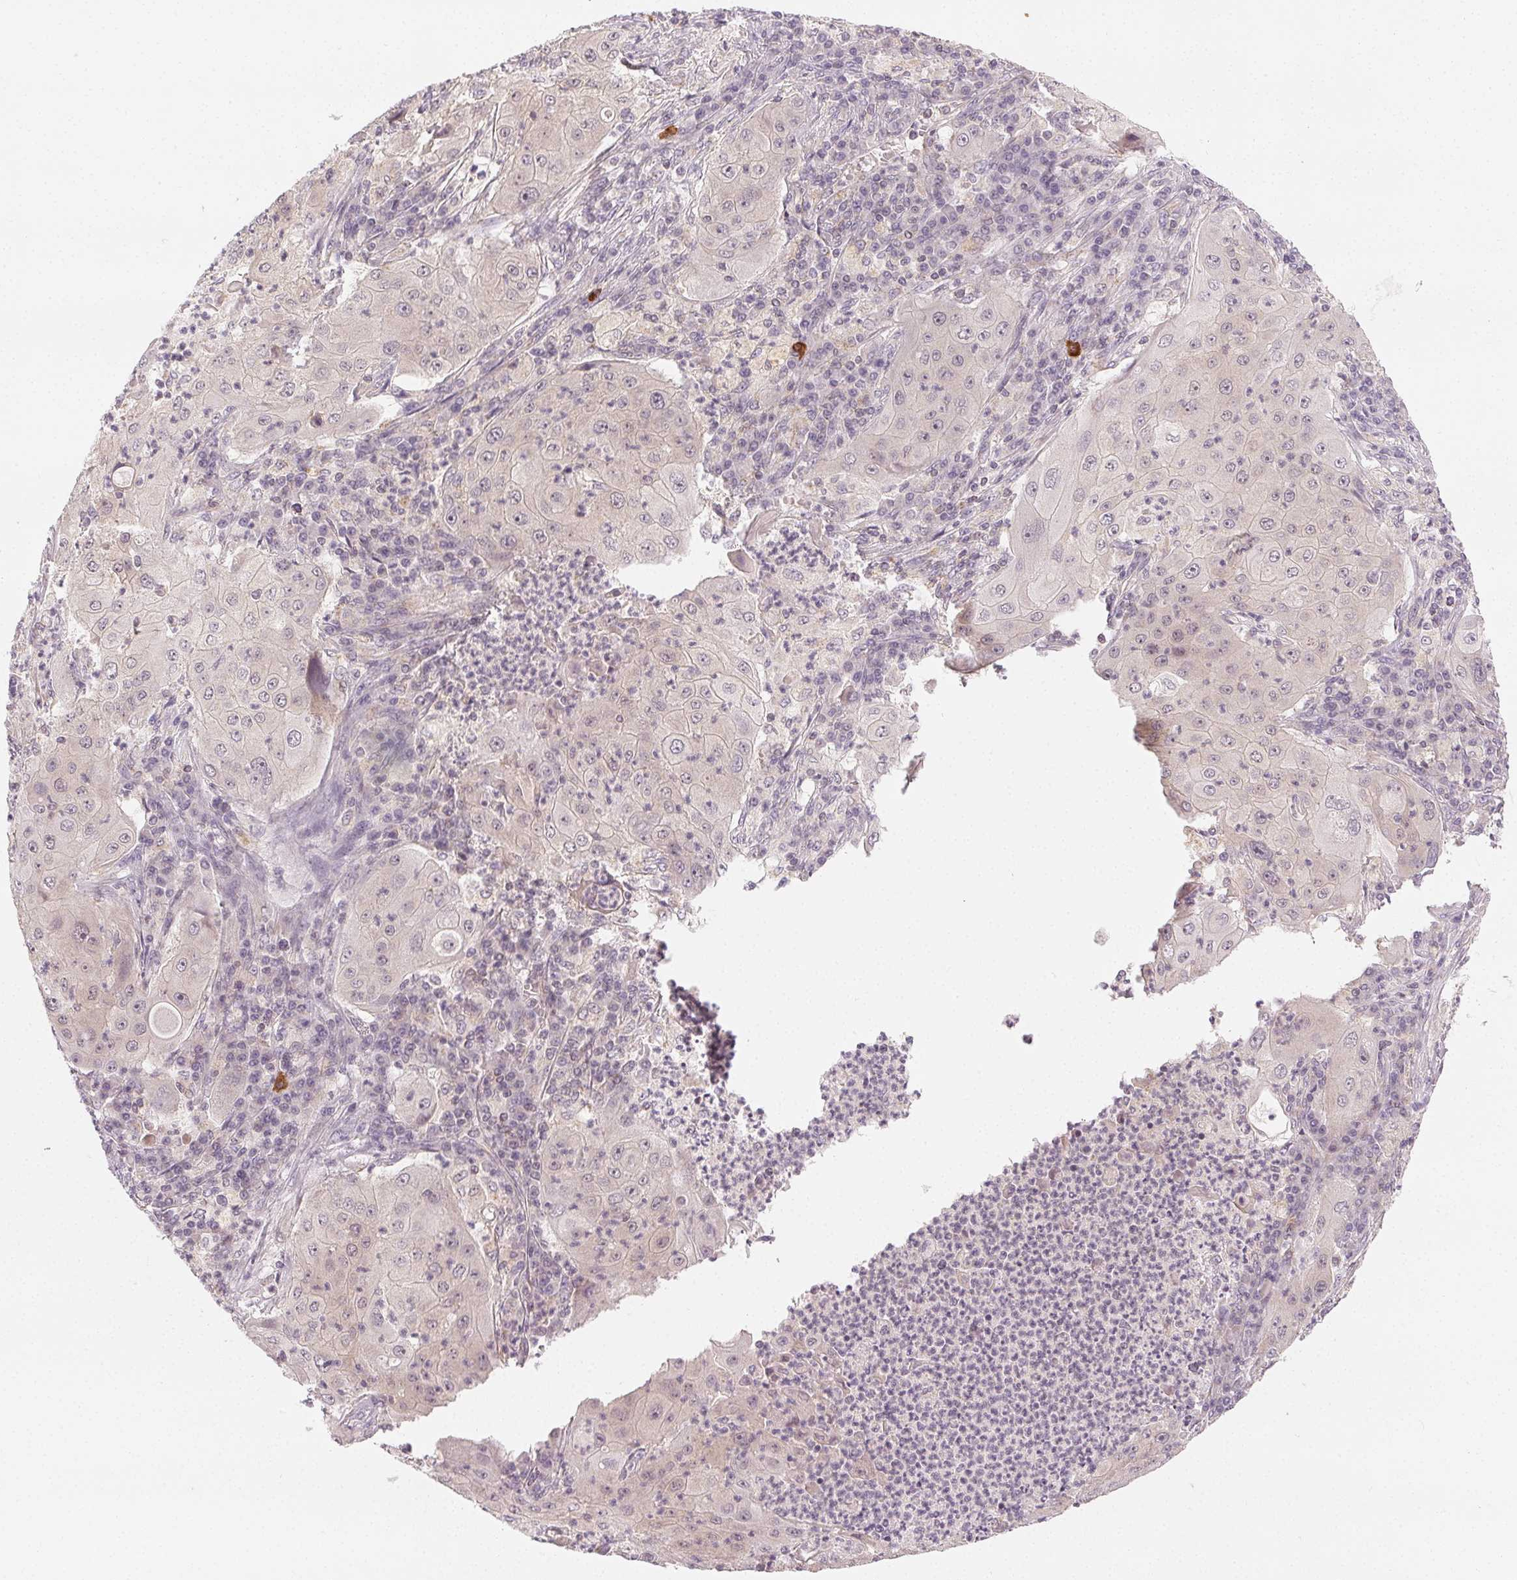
{"staining": {"intensity": "negative", "quantity": "none", "location": "none"}, "tissue": "lung cancer", "cell_type": "Tumor cells", "image_type": "cancer", "snomed": [{"axis": "morphology", "description": "Squamous cell carcinoma, NOS"}, {"axis": "topography", "description": "Lung"}], "caption": "There is no significant positivity in tumor cells of lung cancer.", "gene": "NCOA4", "patient": {"sex": "female", "age": 59}}